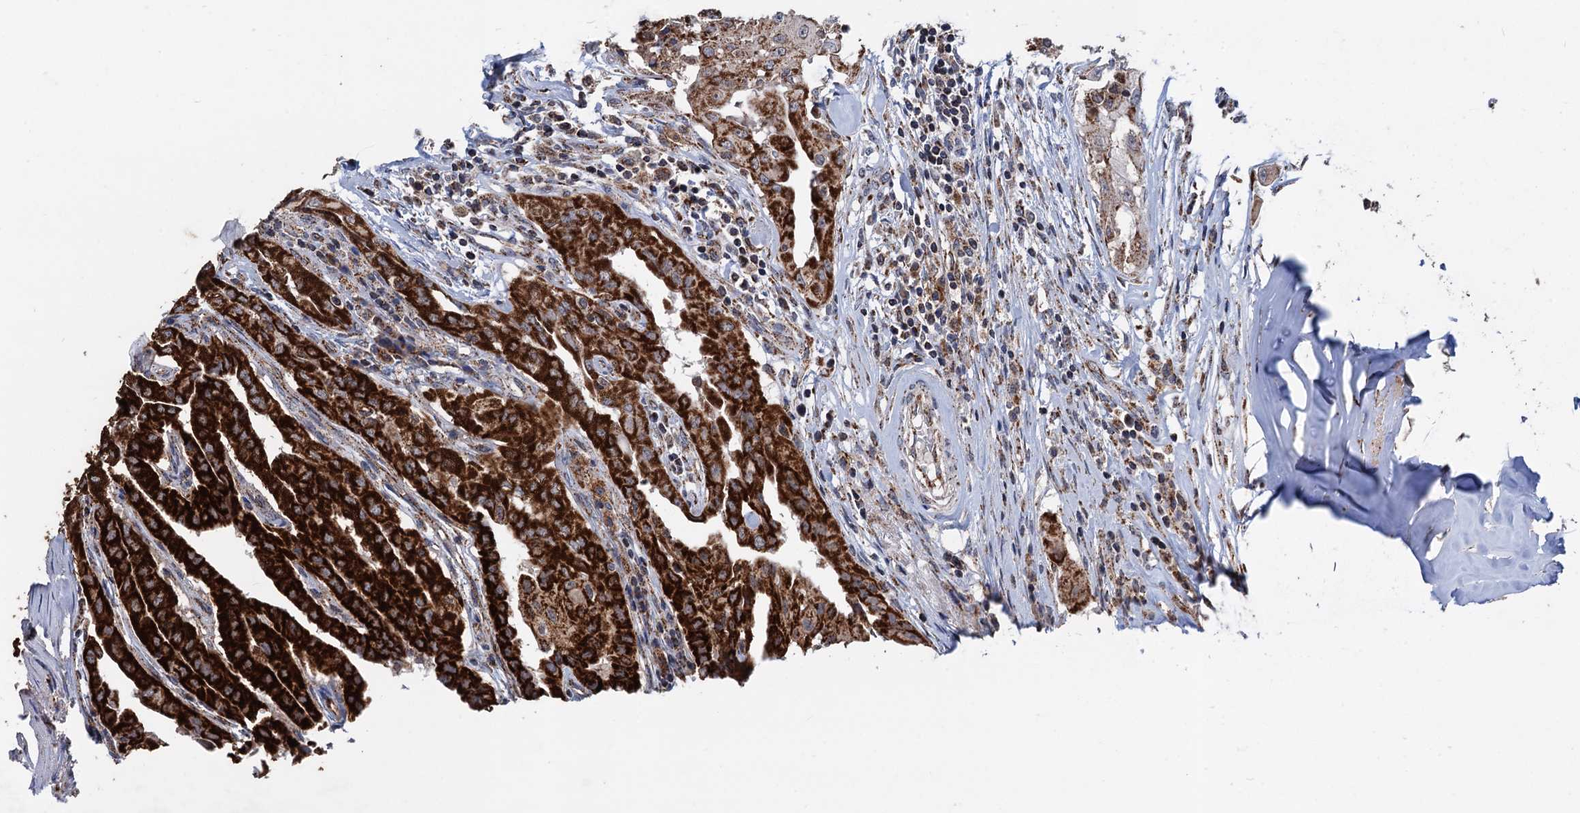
{"staining": {"intensity": "strong", "quantity": ">75%", "location": "cytoplasmic/membranous"}, "tissue": "thyroid cancer", "cell_type": "Tumor cells", "image_type": "cancer", "snomed": [{"axis": "morphology", "description": "Papillary adenocarcinoma, NOS"}, {"axis": "topography", "description": "Thyroid gland"}], "caption": "IHC histopathology image of neoplastic tissue: thyroid cancer (papillary adenocarcinoma) stained using IHC exhibits high levels of strong protein expression localized specifically in the cytoplasmic/membranous of tumor cells, appearing as a cytoplasmic/membranous brown color.", "gene": "DGLUCY", "patient": {"sex": "female", "age": 59}}